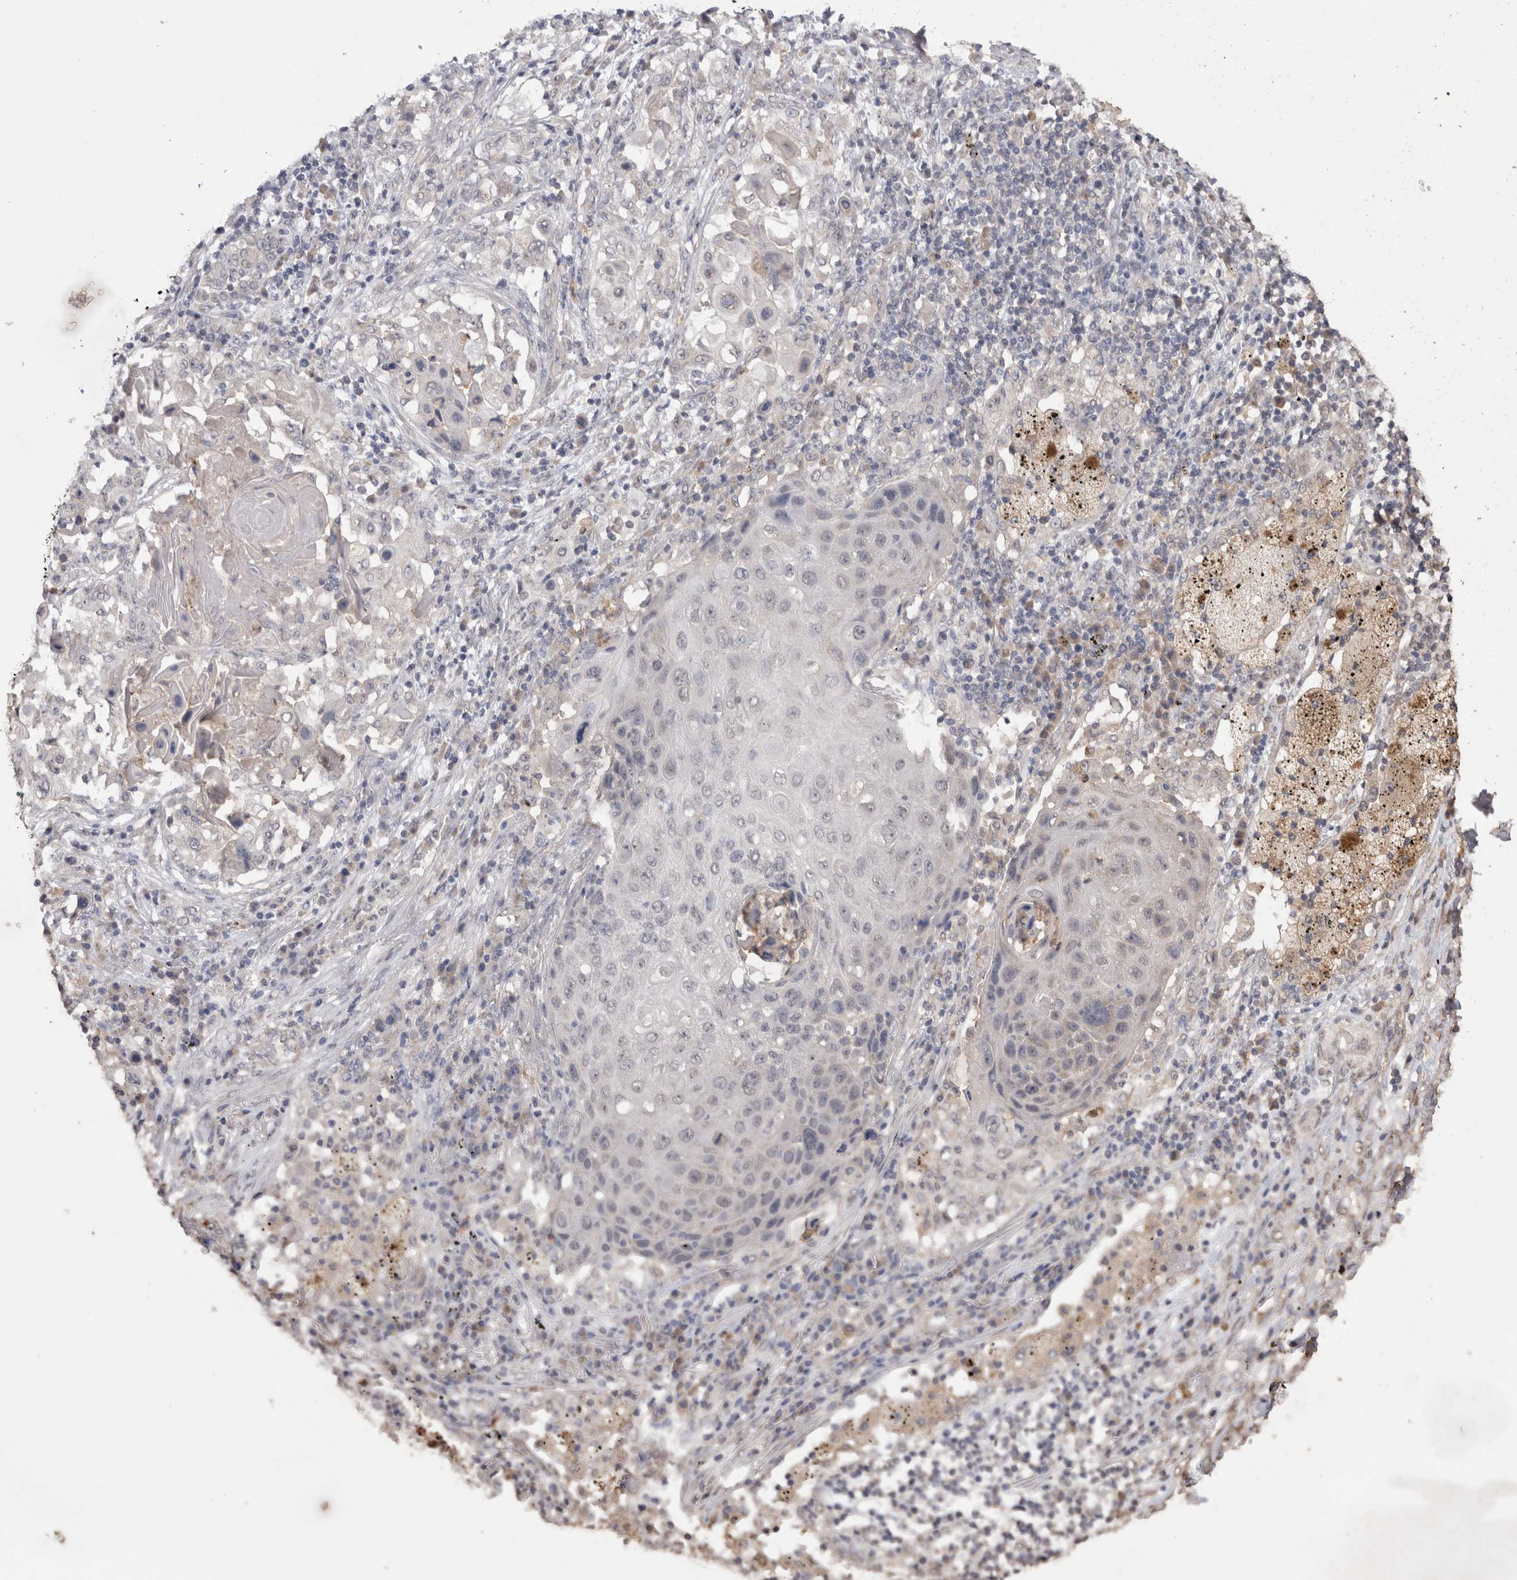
{"staining": {"intensity": "negative", "quantity": "none", "location": "none"}, "tissue": "lung cancer", "cell_type": "Tumor cells", "image_type": "cancer", "snomed": [{"axis": "morphology", "description": "Squamous cell carcinoma, NOS"}, {"axis": "topography", "description": "Lung"}], "caption": "Immunohistochemical staining of human squamous cell carcinoma (lung) demonstrates no significant expression in tumor cells.", "gene": "GRK5", "patient": {"sex": "female", "age": 63}}